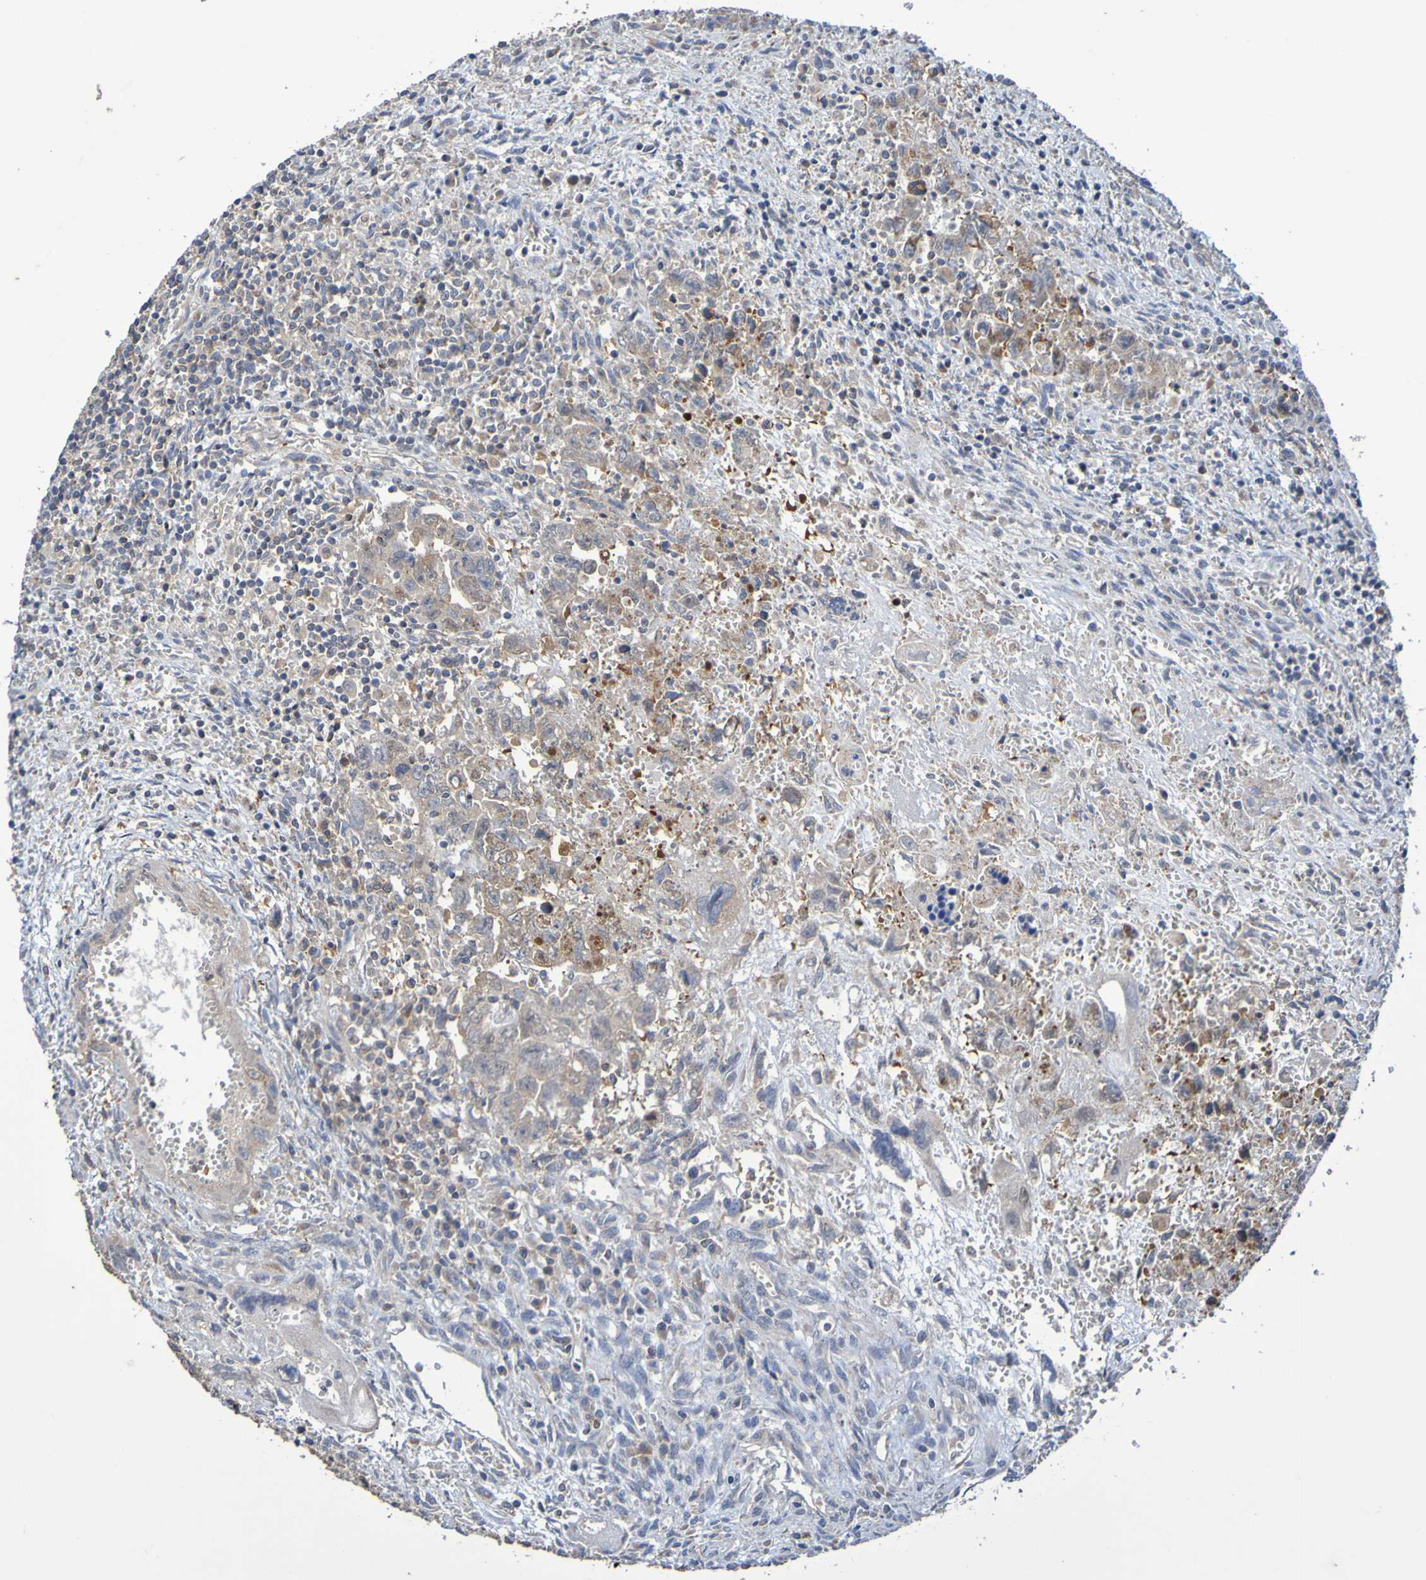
{"staining": {"intensity": "moderate", "quantity": "25%-75%", "location": "cytoplasmic/membranous"}, "tissue": "testis cancer", "cell_type": "Tumor cells", "image_type": "cancer", "snomed": [{"axis": "morphology", "description": "Carcinoma, Embryonal, NOS"}, {"axis": "topography", "description": "Testis"}], "caption": "Immunohistochemical staining of testis embryonal carcinoma demonstrates moderate cytoplasmic/membranous protein positivity in about 25%-75% of tumor cells.", "gene": "C3orf18", "patient": {"sex": "male", "age": 28}}